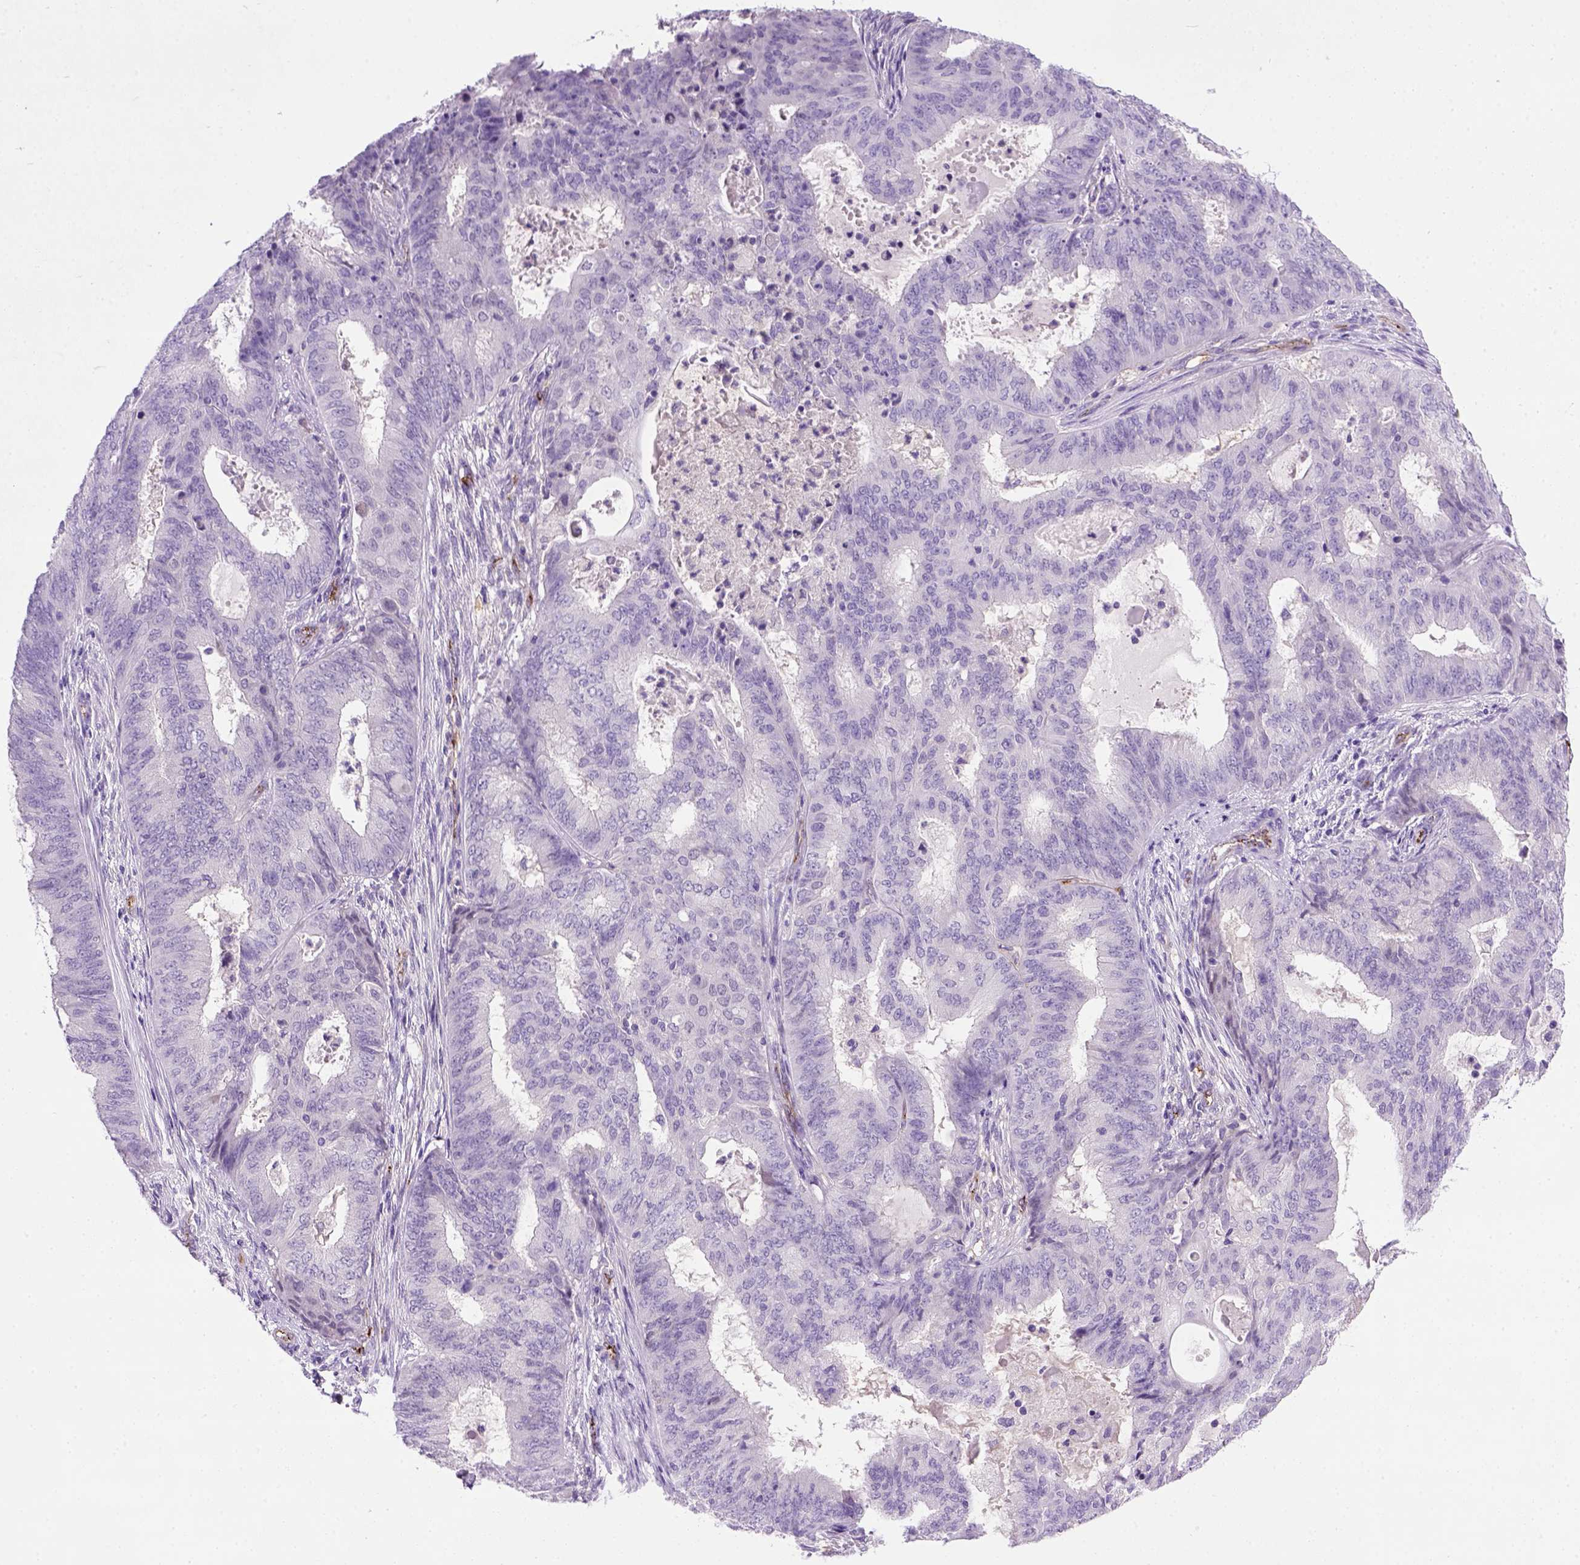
{"staining": {"intensity": "negative", "quantity": "none", "location": "none"}, "tissue": "endometrial cancer", "cell_type": "Tumor cells", "image_type": "cancer", "snomed": [{"axis": "morphology", "description": "Adenocarcinoma, NOS"}, {"axis": "topography", "description": "Endometrium"}], "caption": "Tumor cells are negative for brown protein staining in endometrial cancer (adenocarcinoma).", "gene": "VWF", "patient": {"sex": "female", "age": 62}}